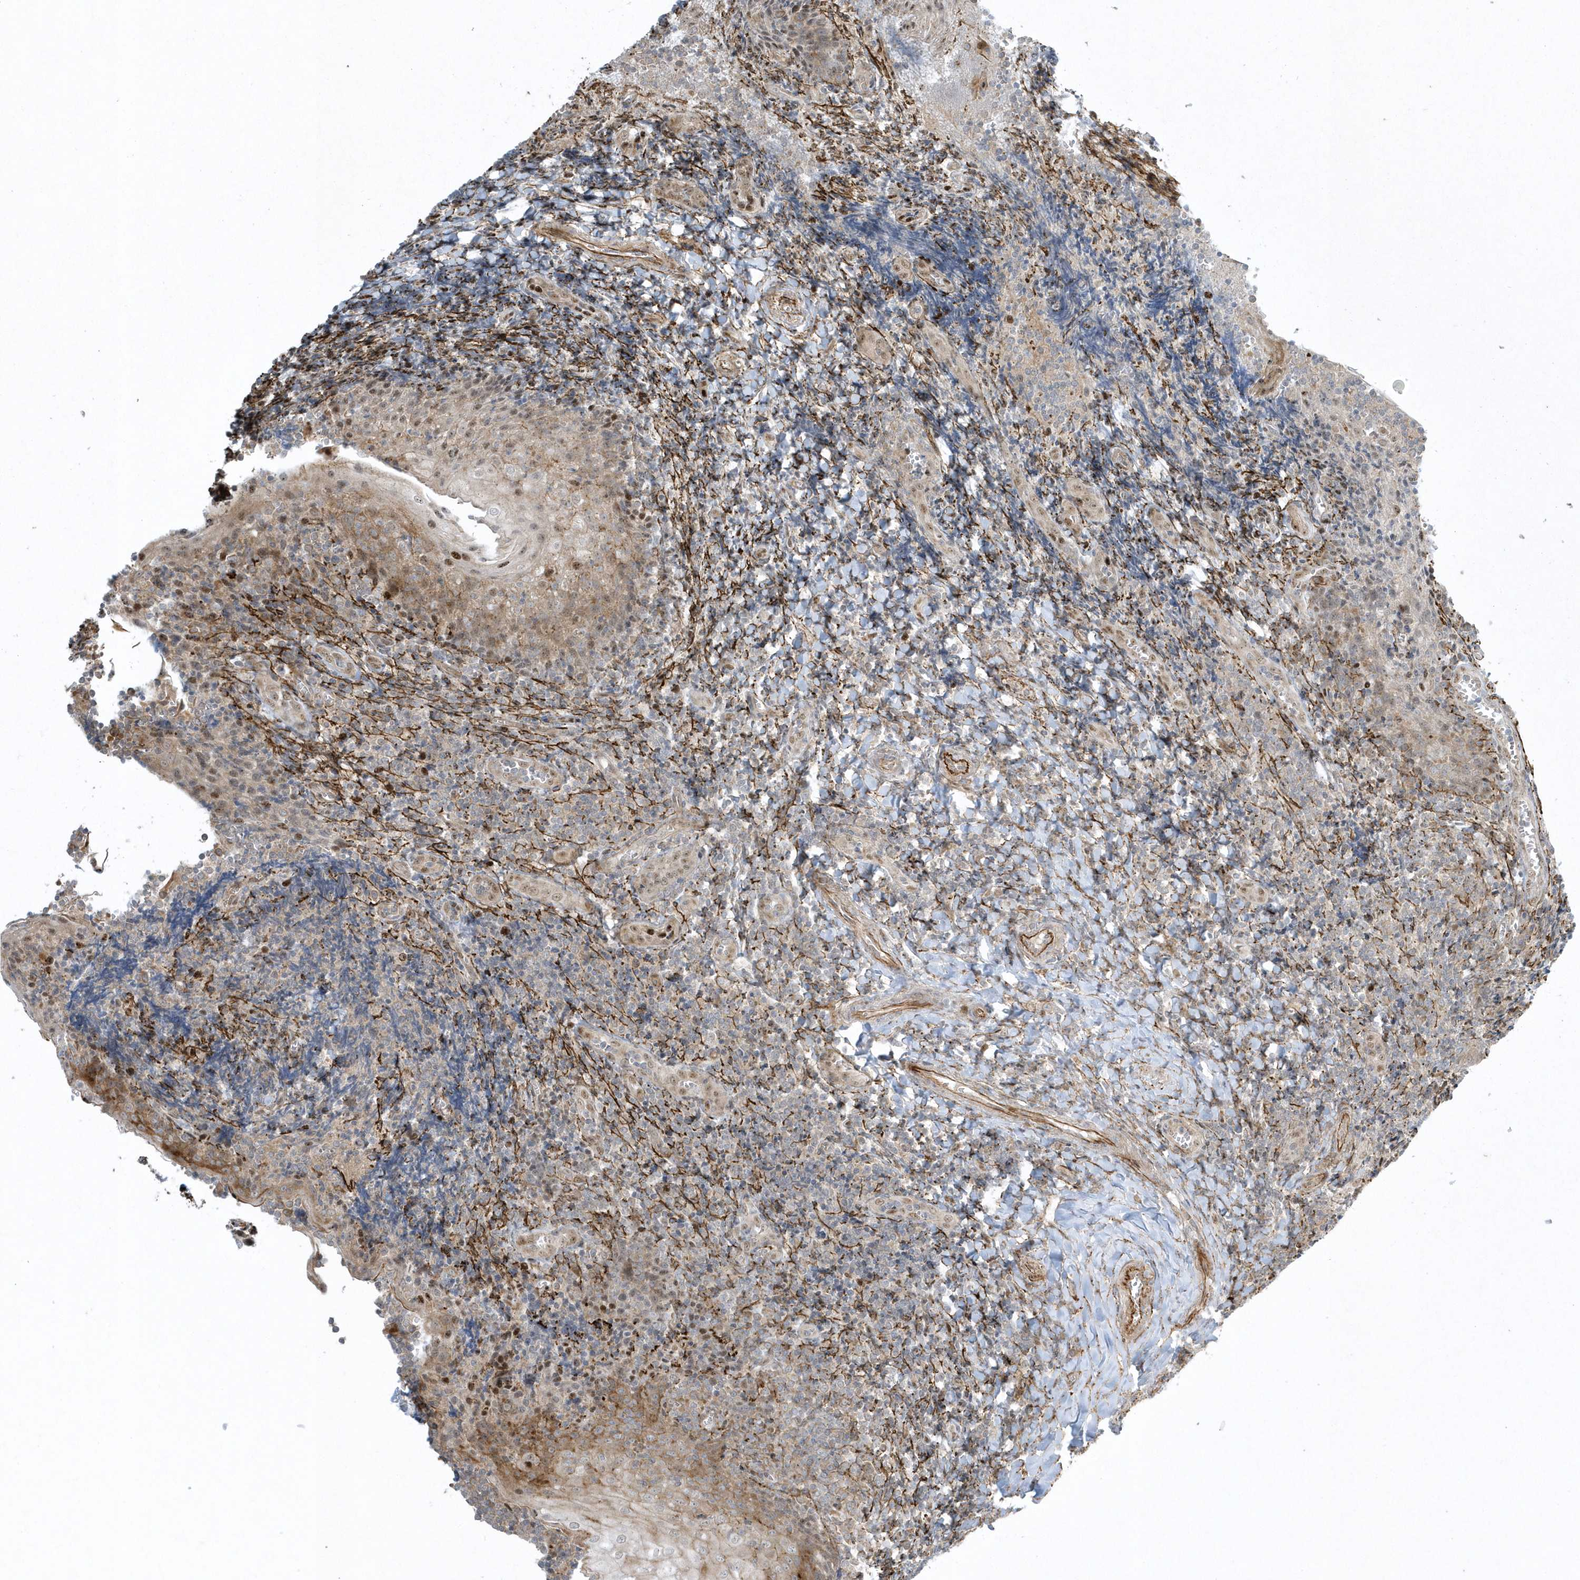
{"staining": {"intensity": "moderate", "quantity": ">75%", "location": "cytoplasmic/membranous"}, "tissue": "tonsil", "cell_type": "Germinal center cells", "image_type": "normal", "snomed": [{"axis": "morphology", "description": "Normal tissue, NOS"}, {"axis": "topography", "description": "Tonsil"}], "caption": "Germinal center cells display moderate cytoplasmic/membranous positivity in about >75% of cells in normal tonsil.", "gene": "MASP2", "patient": {"sex": "male", "age": 27}}